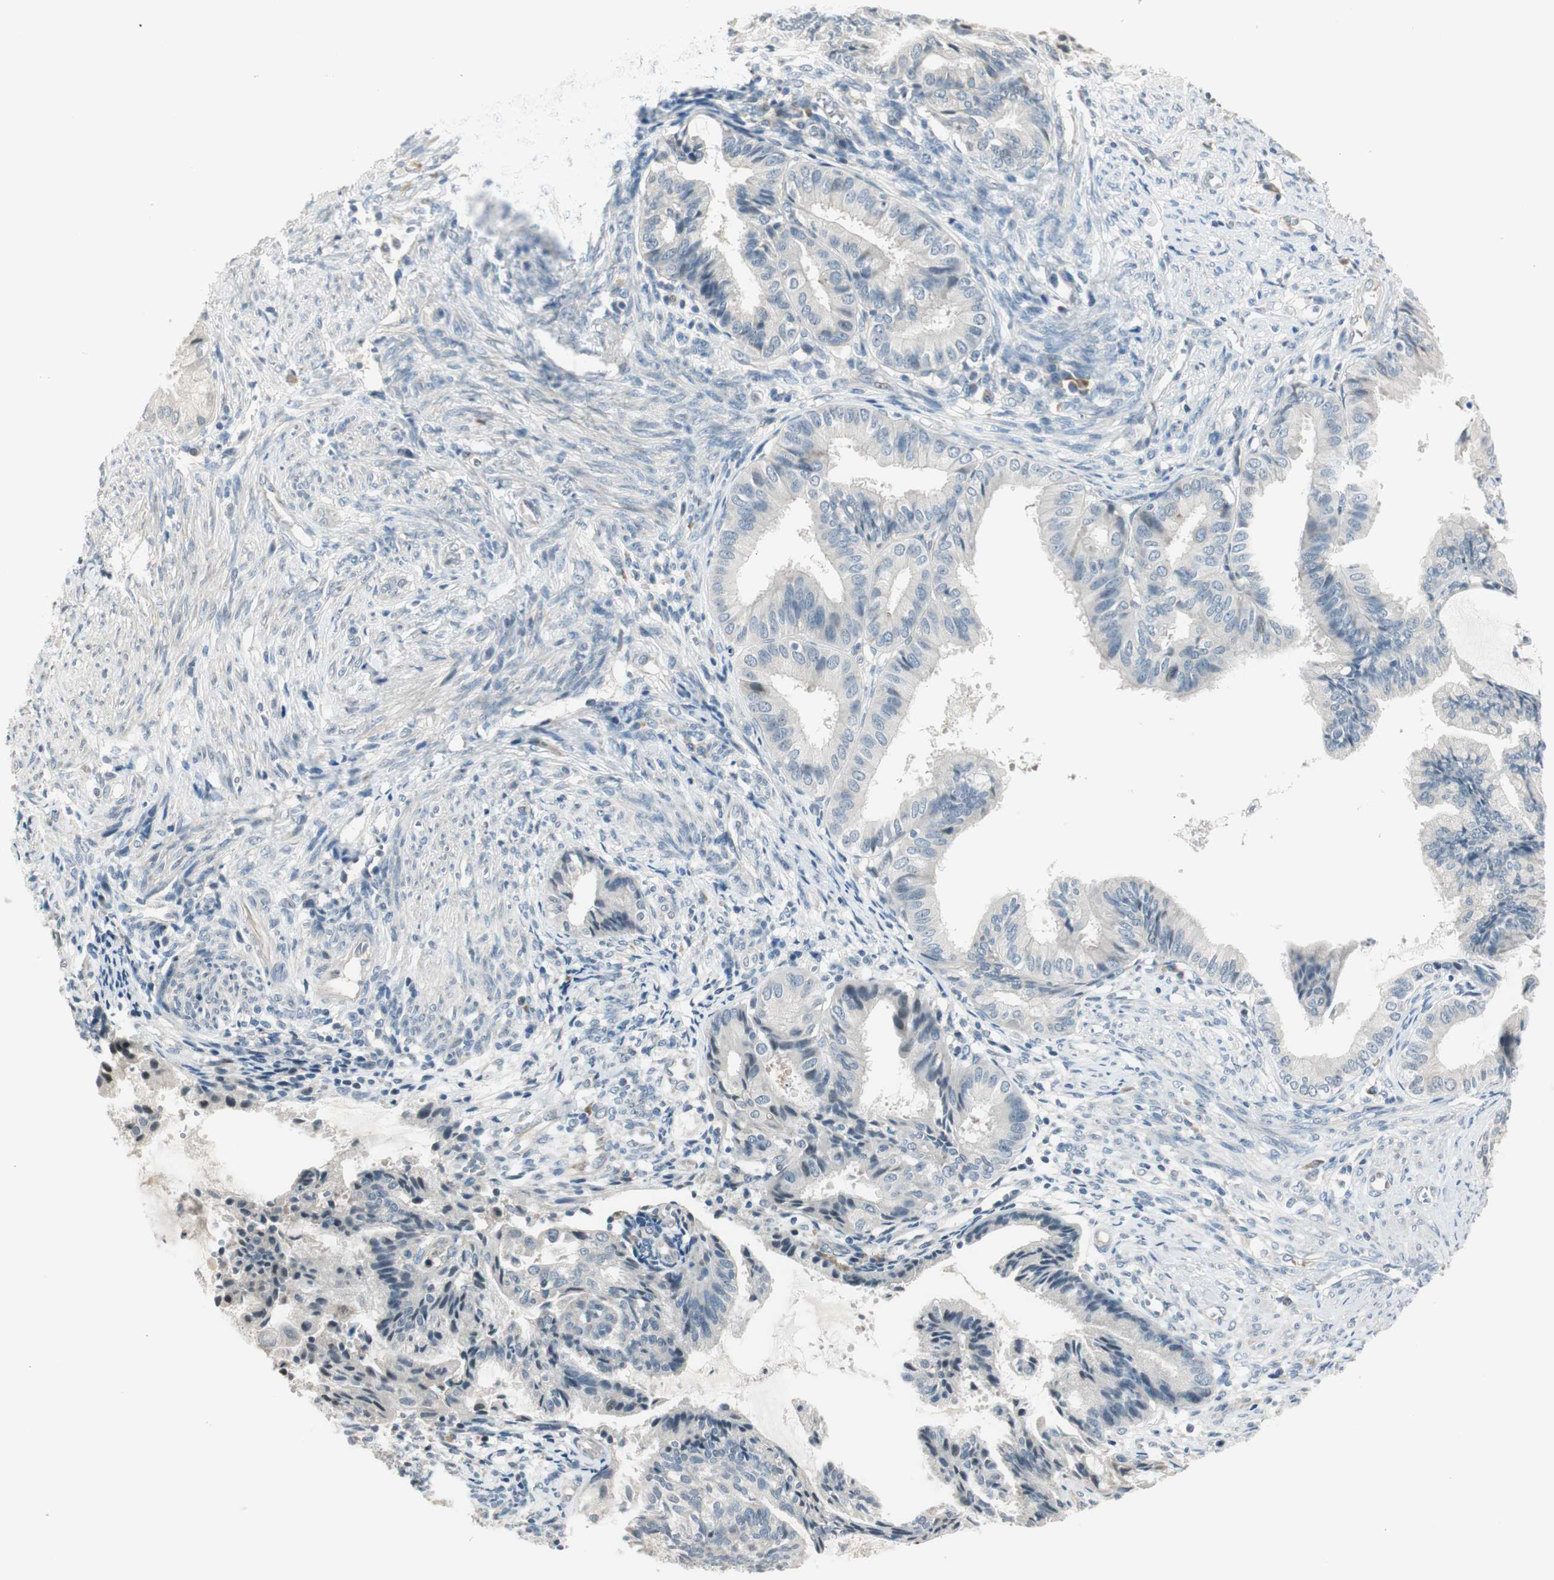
{"staining": {"intensity": "negative", "quantity": "none", "location": "none"}, "tissue": "endometrial cancer", "cell_type": "Tumor cells", "image_type": "cancer", "snomed": [{"axis": "morphology", "description": "Adenocarcinoma, NOS"}, {"axis": "topography", "description": "Endometrium"}], "caption": "Adenocarcinoma (endometrial) stained for a protein using immunohistochemistry (IHC) exhibits no staining tumor cells.", "gene": "PCDHB15", "patient": {"sex": "female", "age": 86}}